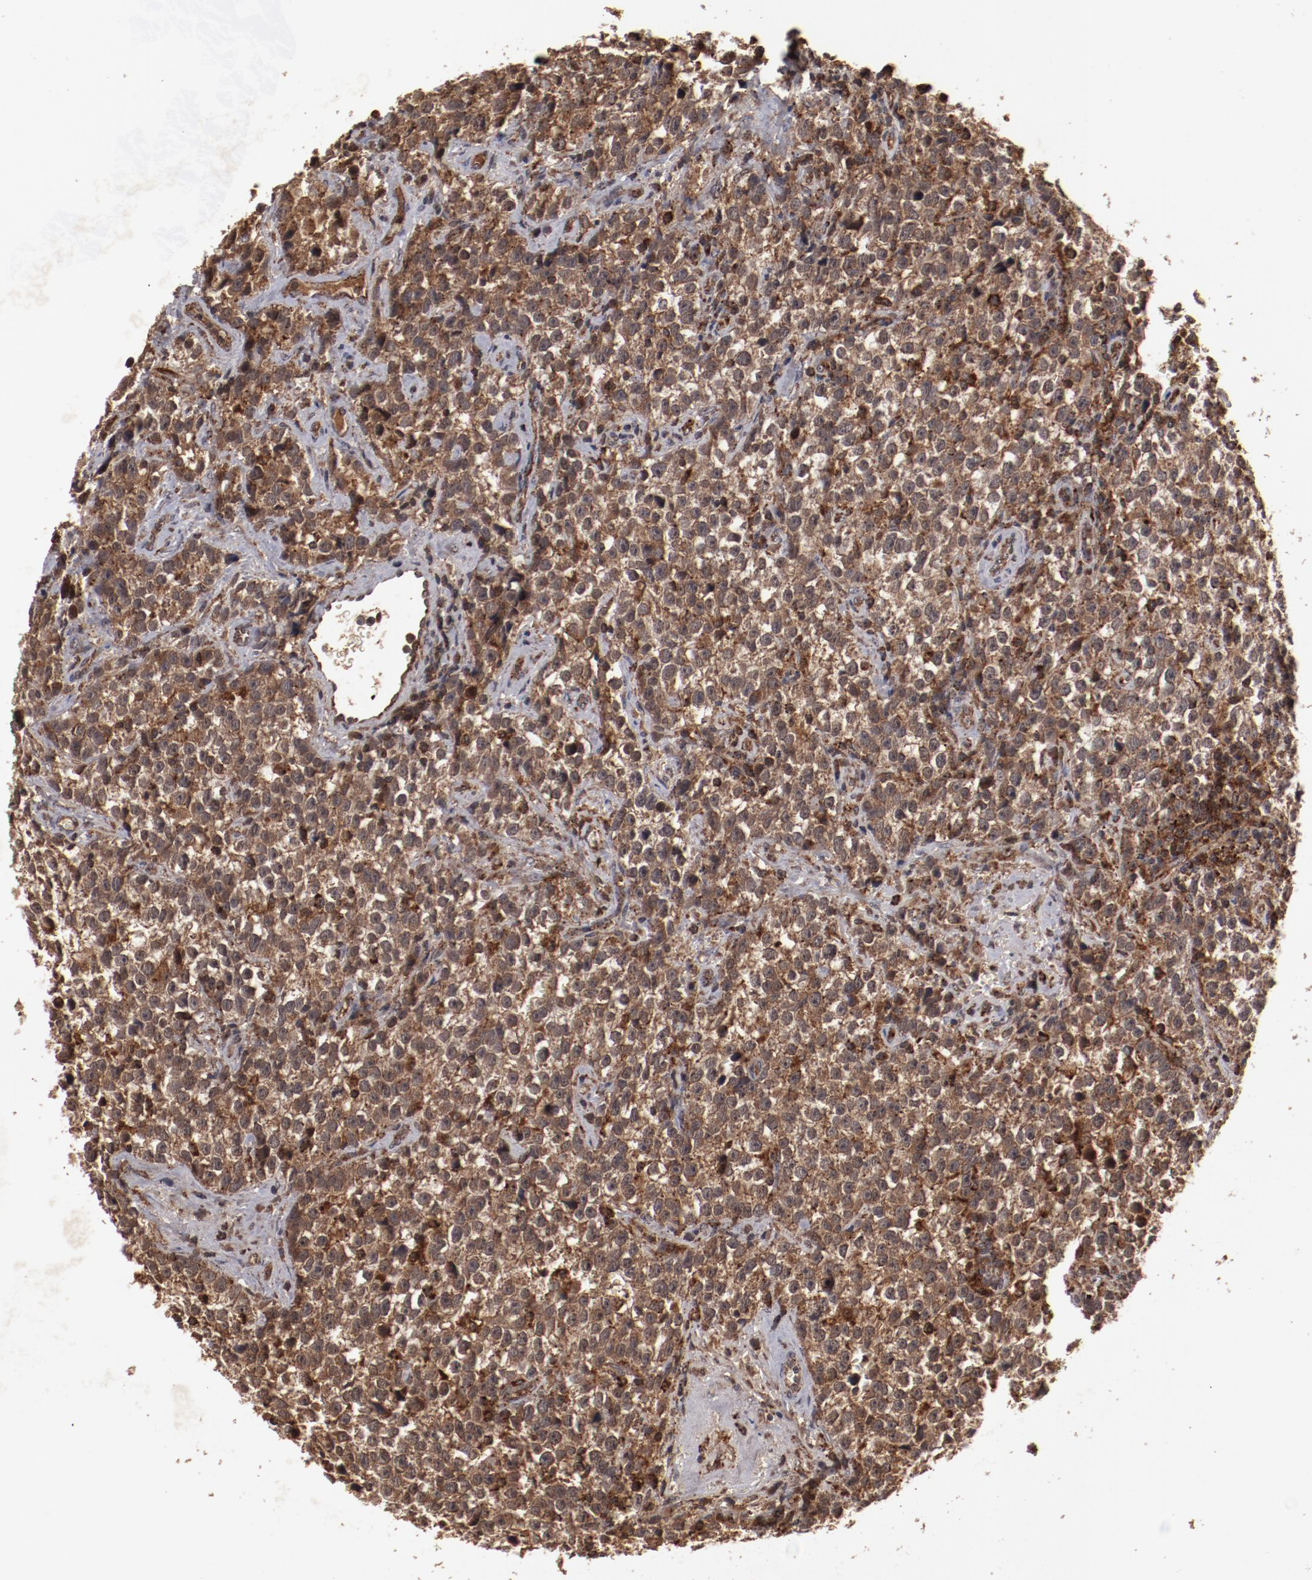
{"staining": {"intensity": "strong", "quantity": ">75%", "location": "cytoplasmic/membranous"}, "tissue": "testis cancer", "cell_type": "Tumor cells", "image_type": "cancer", "snomed": [{"axis": "morphology", "description": "Seminoma, NOS"}, {"axis": "topography", "description": "Testis"}], "caption": "Strong cytoplasmic/membranous protein staining is present in about >75% of tumor cells in seminoma (testis). Immunohistochemistry stains the protein in brown and the nuclei are stained blue.", "gene": "TENM1", "patient": {"sex": "male", "age": 38}}